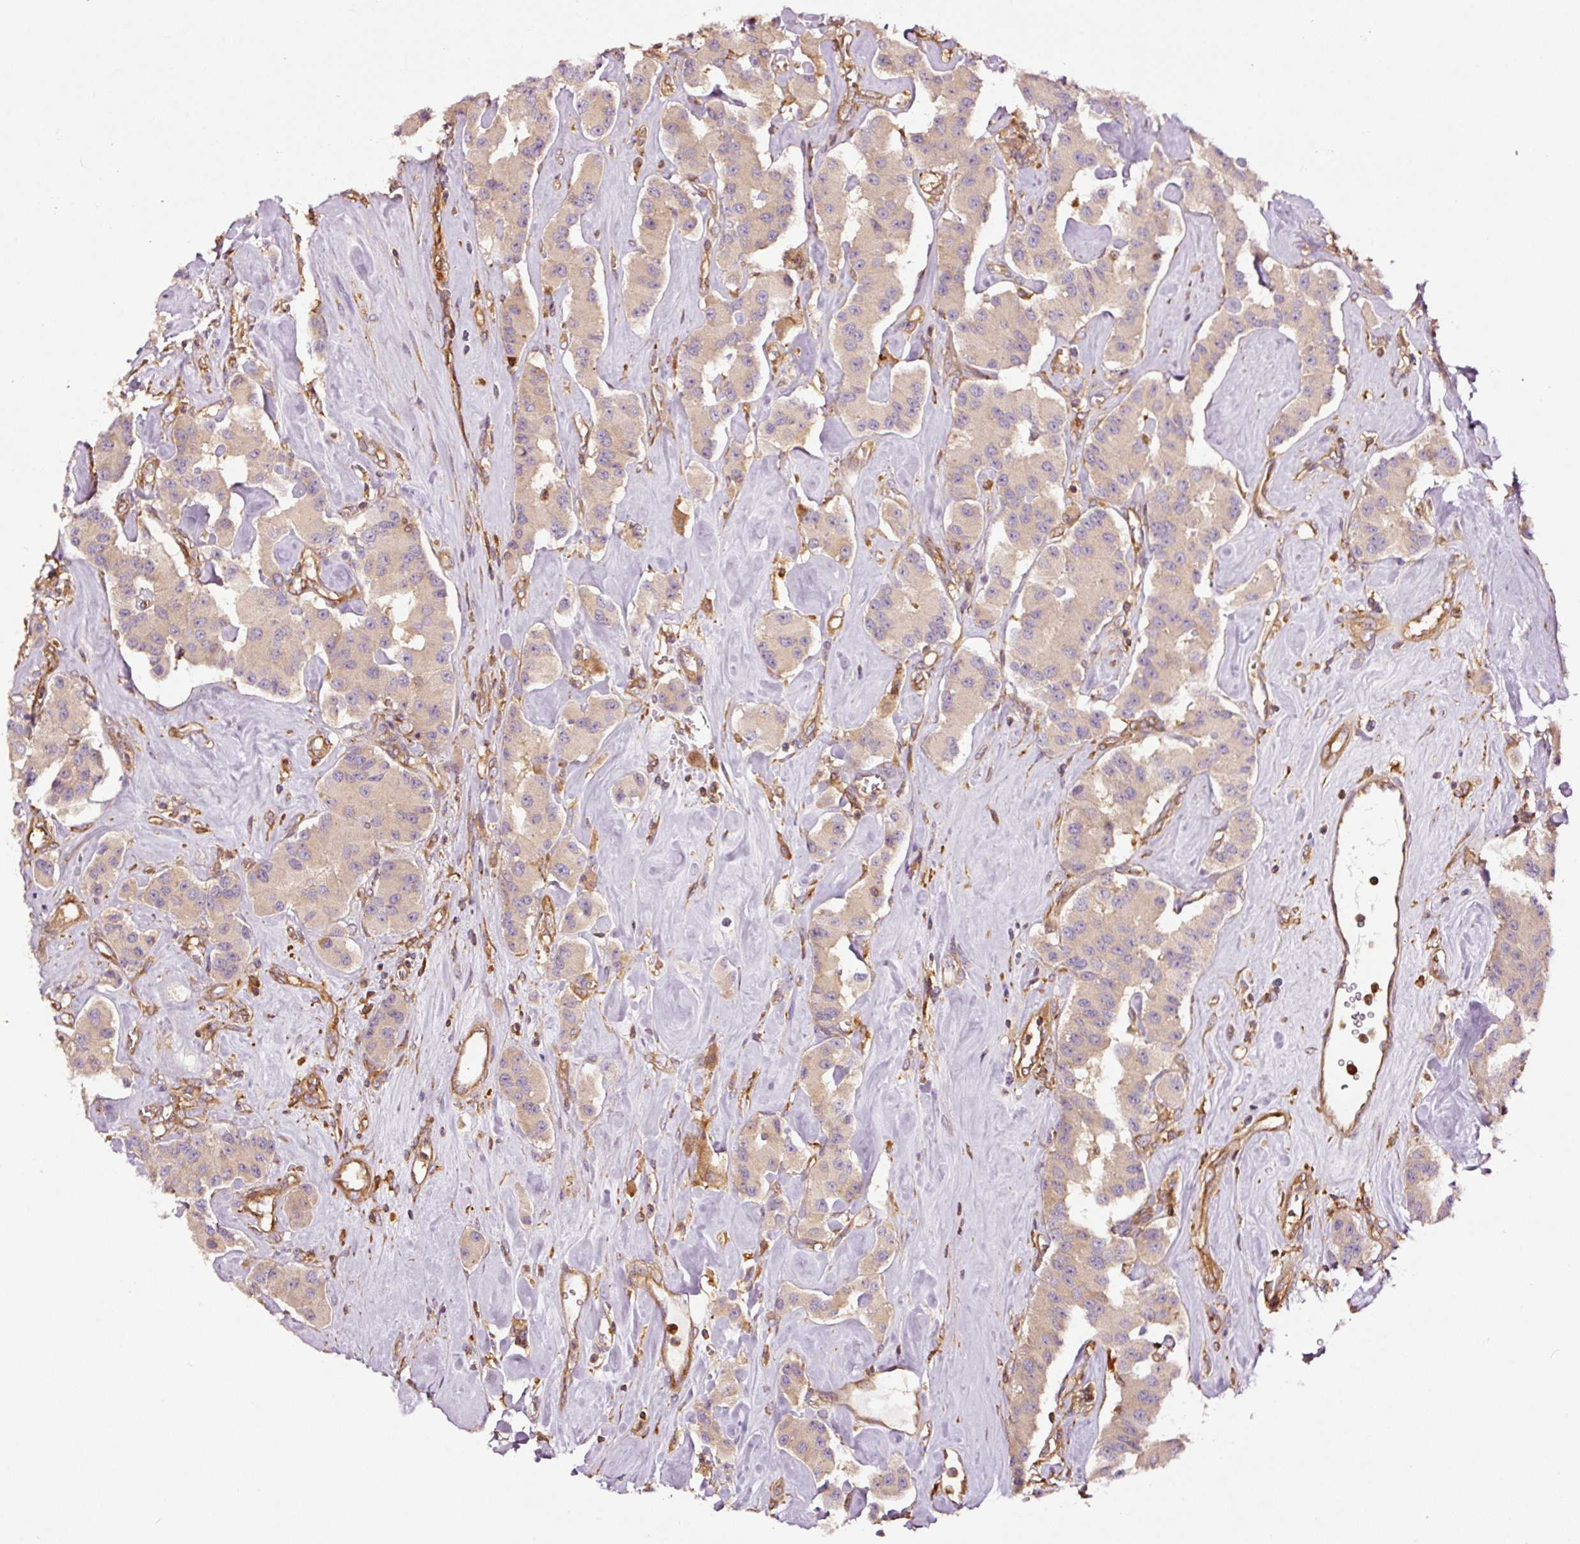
{"staining": {"intensity": "weak", "quantity": "25%-75%", "location": "cytoplasmic/membranous"}, "tissue": "carcinoid", "cell_type": "Tumor cells", "image_type": "cancer", "snomed": [{"axis": "morphology", "description": "Carcinoid, malignant, NOS"}, {"axis": "topography", "description": "Pancreas"}], "caption": "Carcinoid stained for a protein shows weak cytoplasmic/membranous positivity in tumor cells.", "gene": "METAP1", "patient": {"sex": "male", "age": 41}}